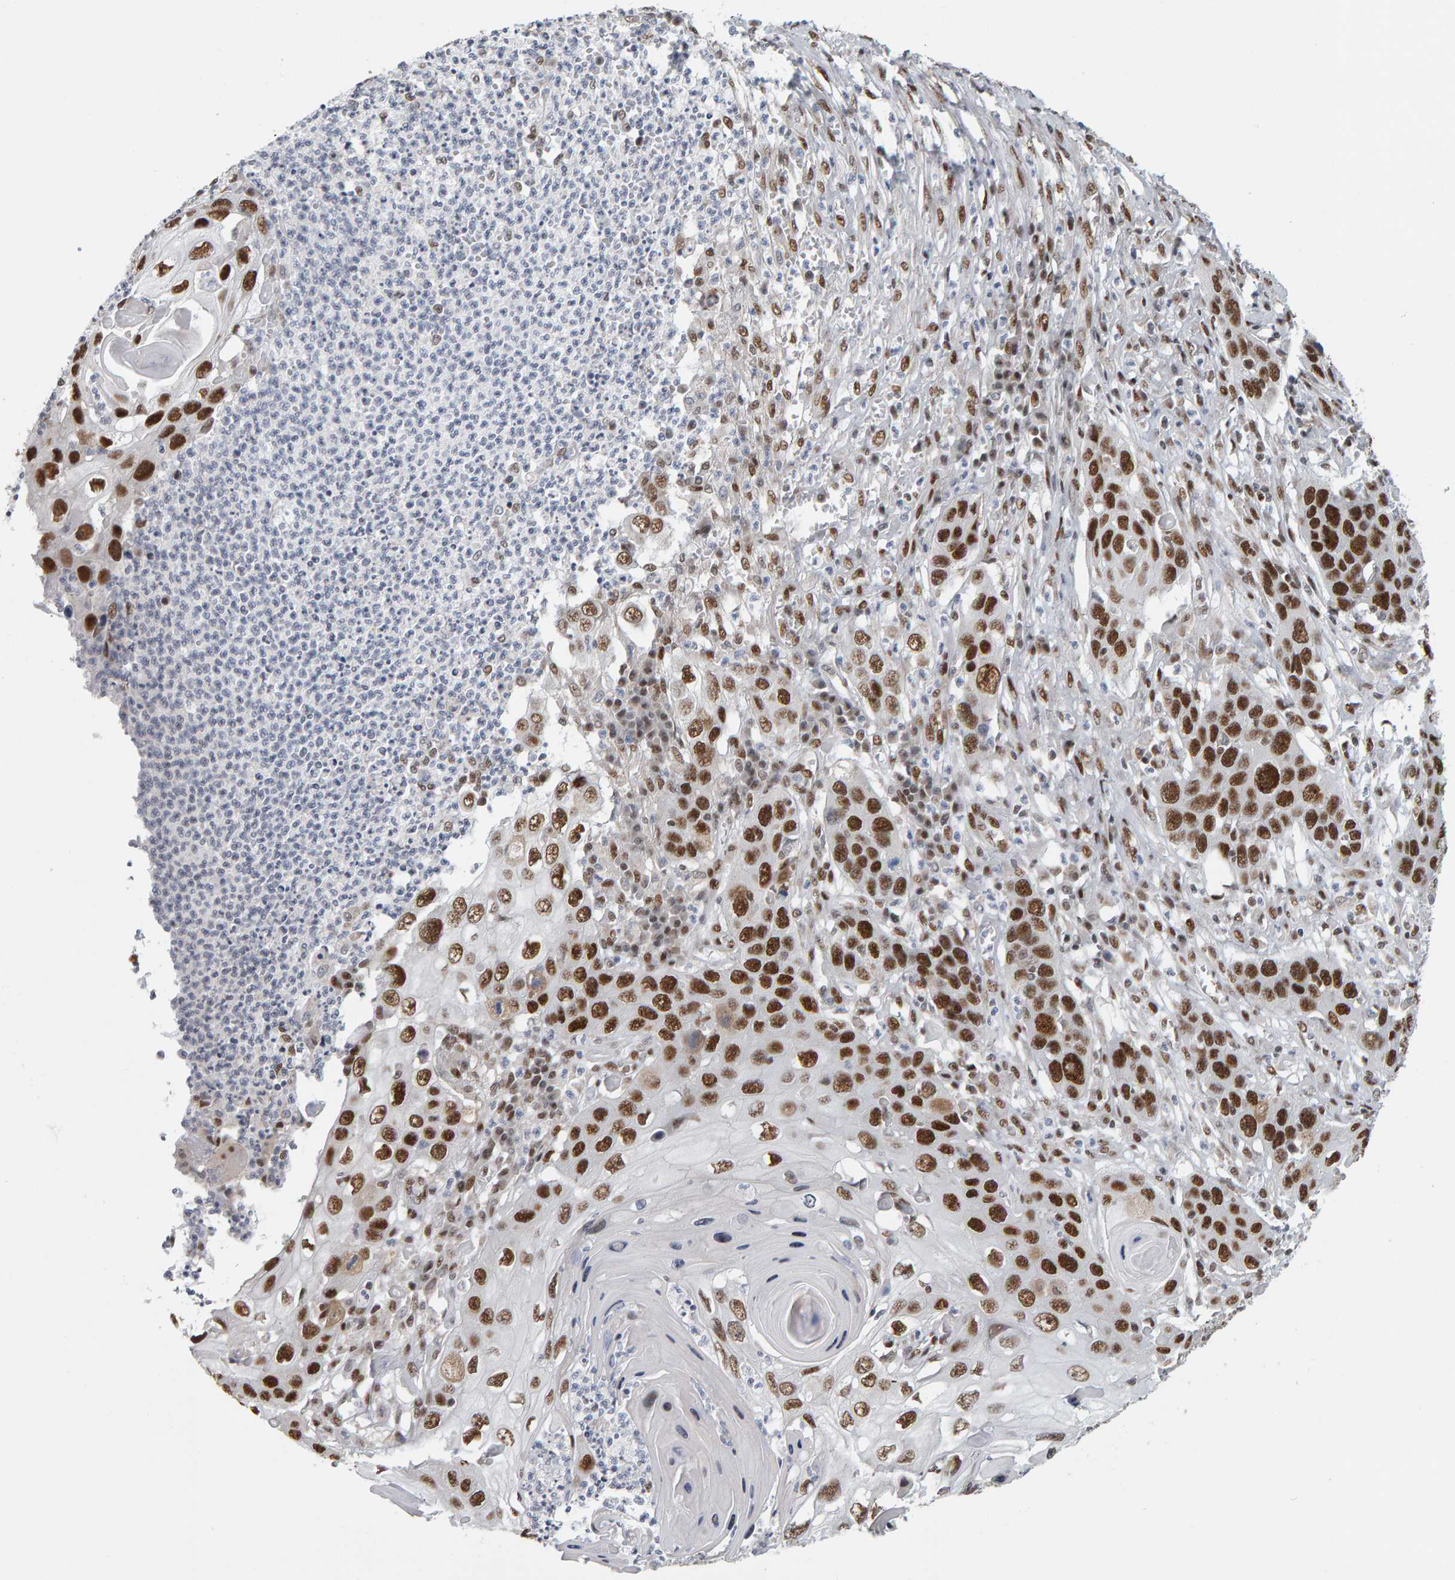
{"staining": {"intensity": "strong", "quantity": ">75%", "location": "nuclear"}, "tissue": "skin cancer", "cell_type": "Tumor cells", "image_type": "cancer", "snomed": [{"axis": "morphology", "description": "Squamous cell carcinoma, NOS"}, {"axis": "topography", "description": "Skin"}], "caption": "This image exhibits squamous cell carcinoma (skin) stained with IHC to label a protein in brown. The nuclear of tumor cells show strong positivity for the protein. Nuclei are counter-stained blue.", "gene": "ATF7IP", "patient": {"sex": "male", "age": 55}}